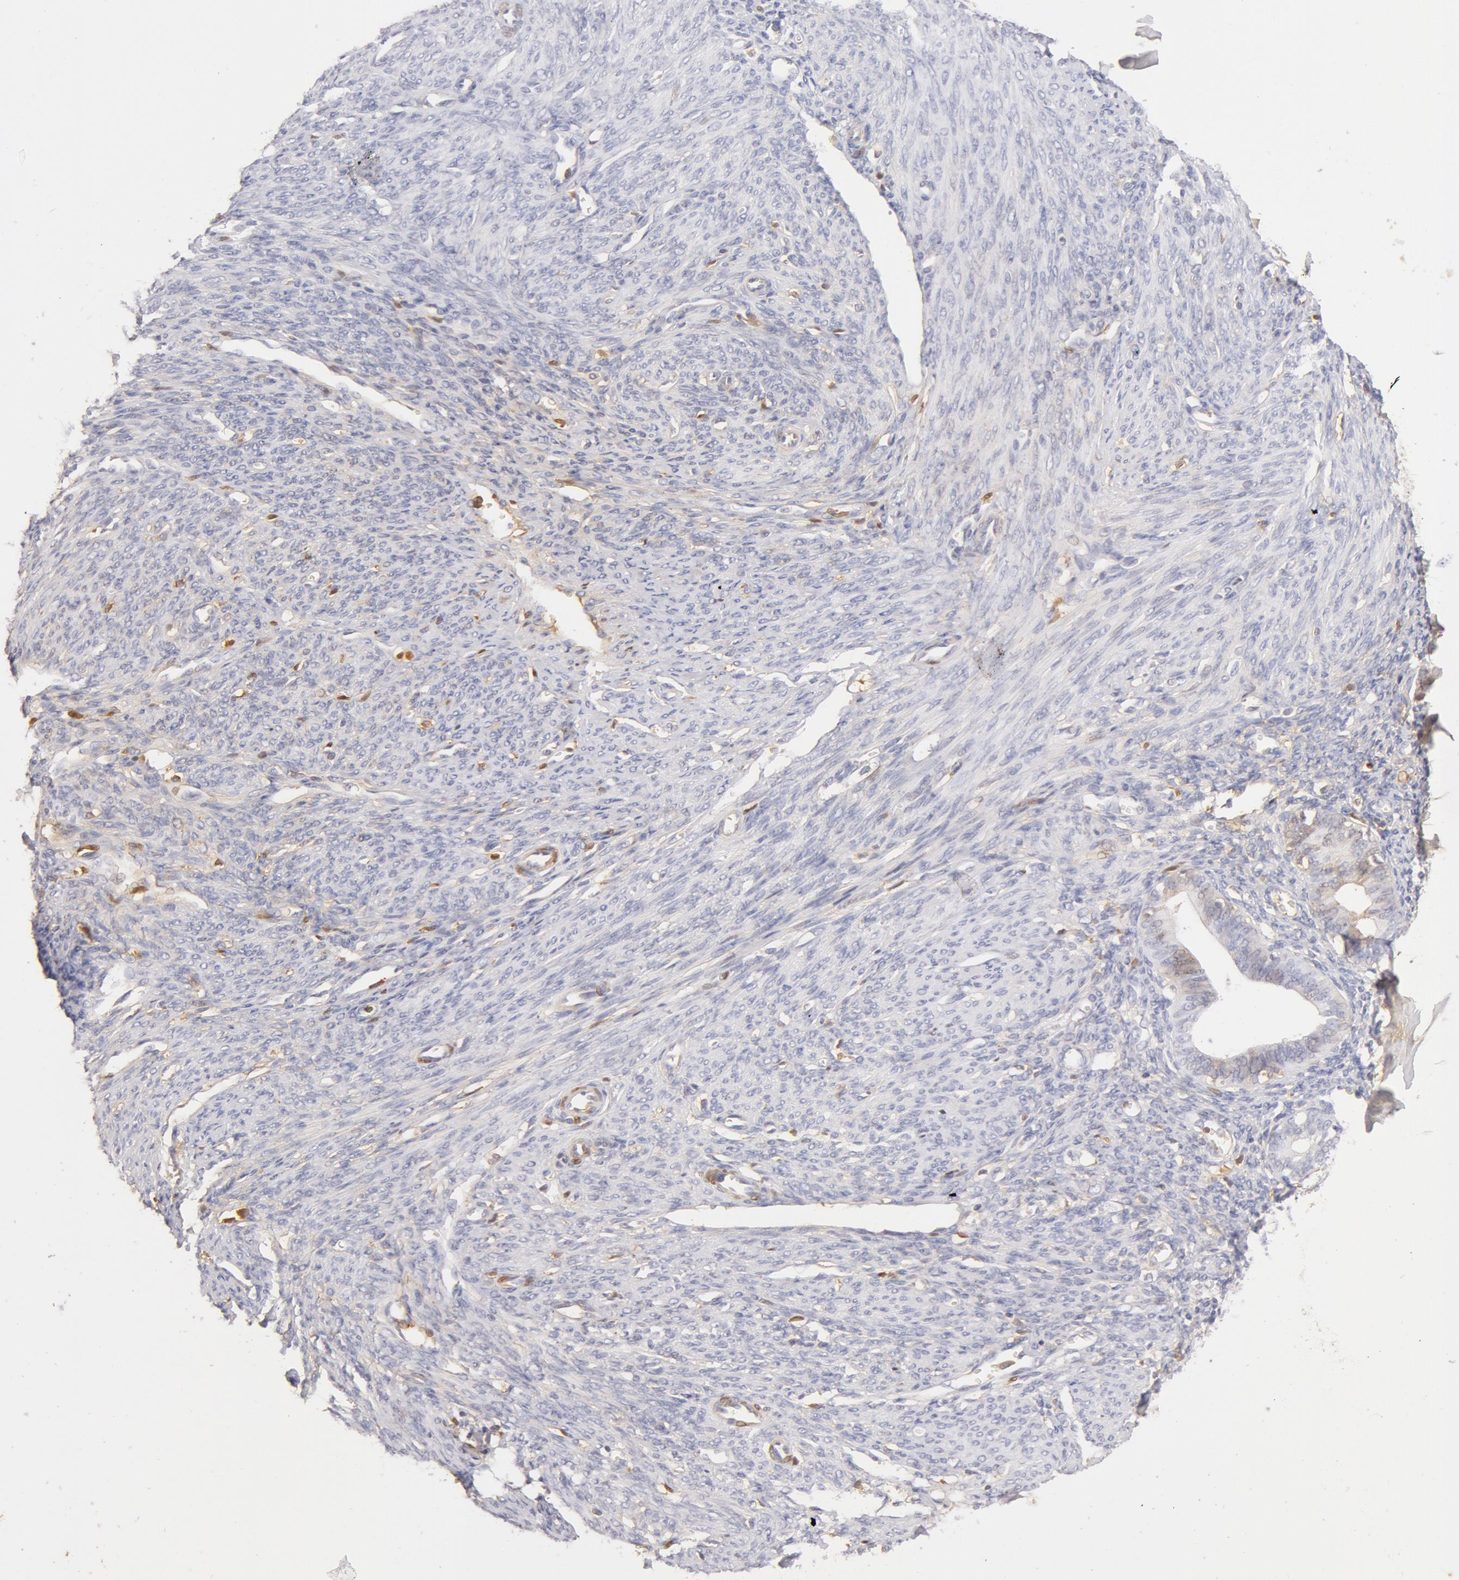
{"staining": {"intensity": "weak", "quantity": "<25%", "location": "cytoplasmic/membranous"}, "tissue": "endometrium", "cell_type": "Cells in endometrial stroma", "image_type": "normal", "snomed": [{"axis": "morphology", "description": "Normal tissue, NOS"}, {"axis": "topography", "description": "Uterus"}], "caption": "Immunohistochemistry (IHC) histopathology image of normal endometrium: endometrium stained with DAB (3,3'-diaminobenzidine) reveals no significant protein expression in cells in endometrial stroma.", "gene": "GC", "patient": {"sex": "female", "age": 83}}